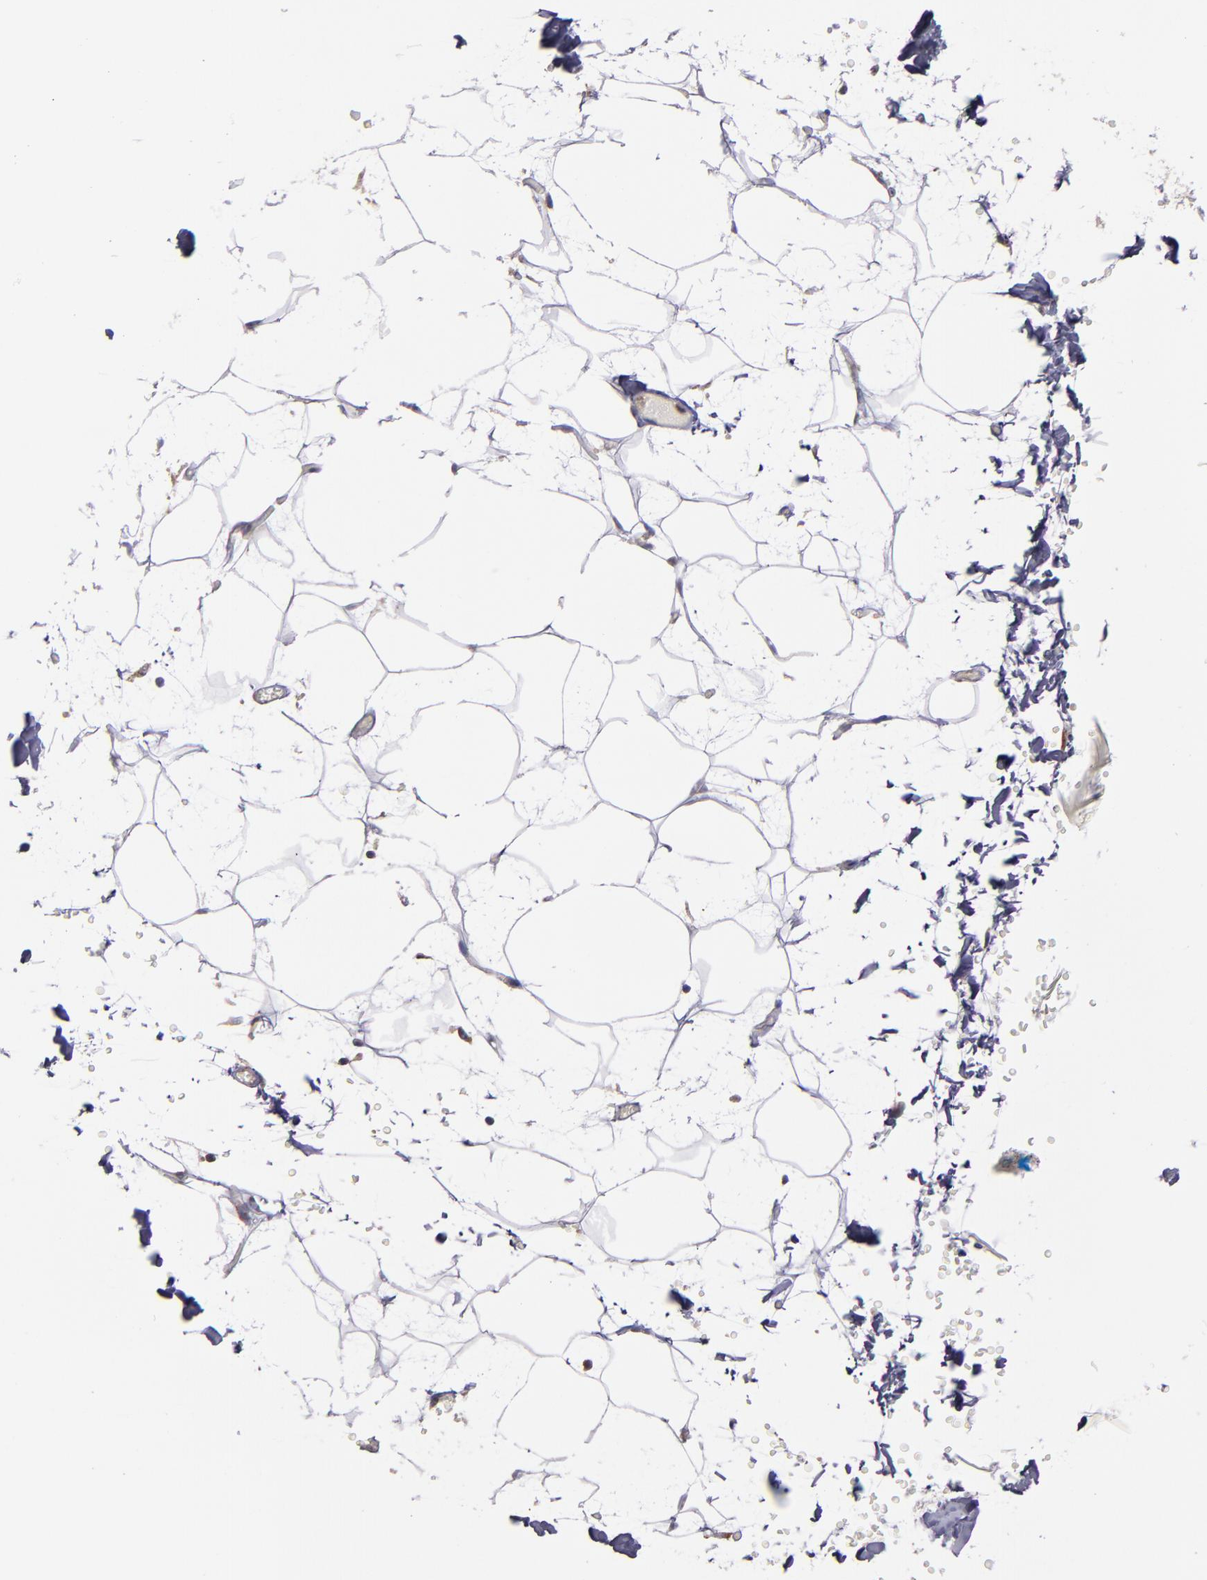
{"staining": {"intensity": "negative", "quantity": "none", "location": "none"}, "tissue": "adipose tissue", "cell_type": "Adipocytes", "image_type": "normal", "snomed": [{"axis": "morphology", "description": "Normal tissue, NOS"}, {"axis": "topography", "description": "Soft tissue"}], "caption": "Photomicrograph shows no significant protein positivity in adipocytes of unremarkable adipose tissue.", "gene": "IFIH1", "patient": {"sex": "male", "age": 72}}